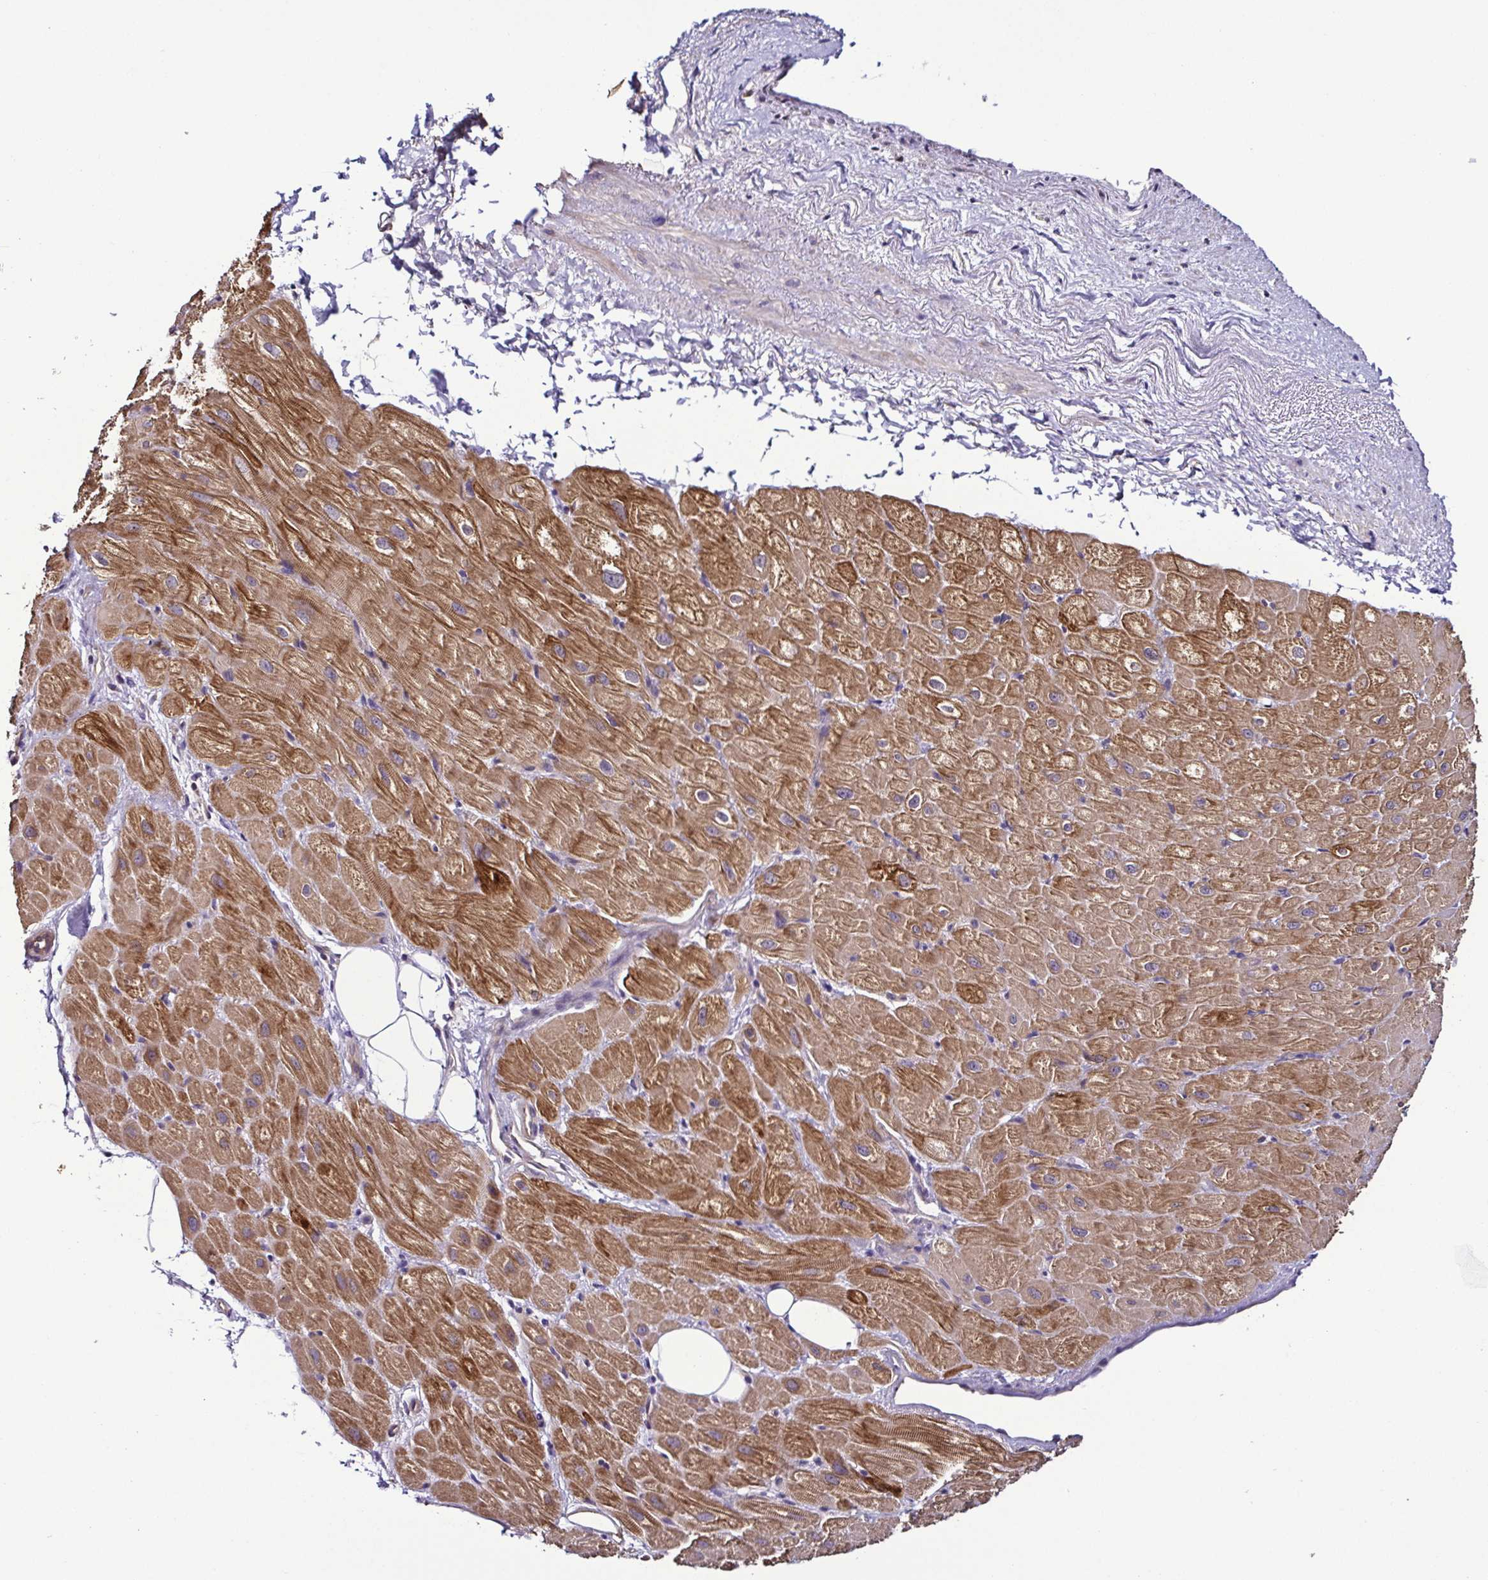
{"staining": {"intensity": "moderate", "quantity": ">75%", "location": "cytoplasmic/membranous"}, "tissue": "heart muscle", "cell_type": "Cardiomyocytes", "image_type": "normal", "snomed": [{"axis": "morphology", "description": "Normal tissue, NOS"}, {"axis": "topography", "description": "Heart"}], "caption": "Immunohistochemical staining of benign heart muscle reveals medium levels of moderate cytoplasmic/membranous staining in about >75% of cardiomyocytes. (DAB IHC, brown staining for protein, blue staining for nuclei).", "gene": "LMOD2", "patient": {"sex": "male", "age": 62}}